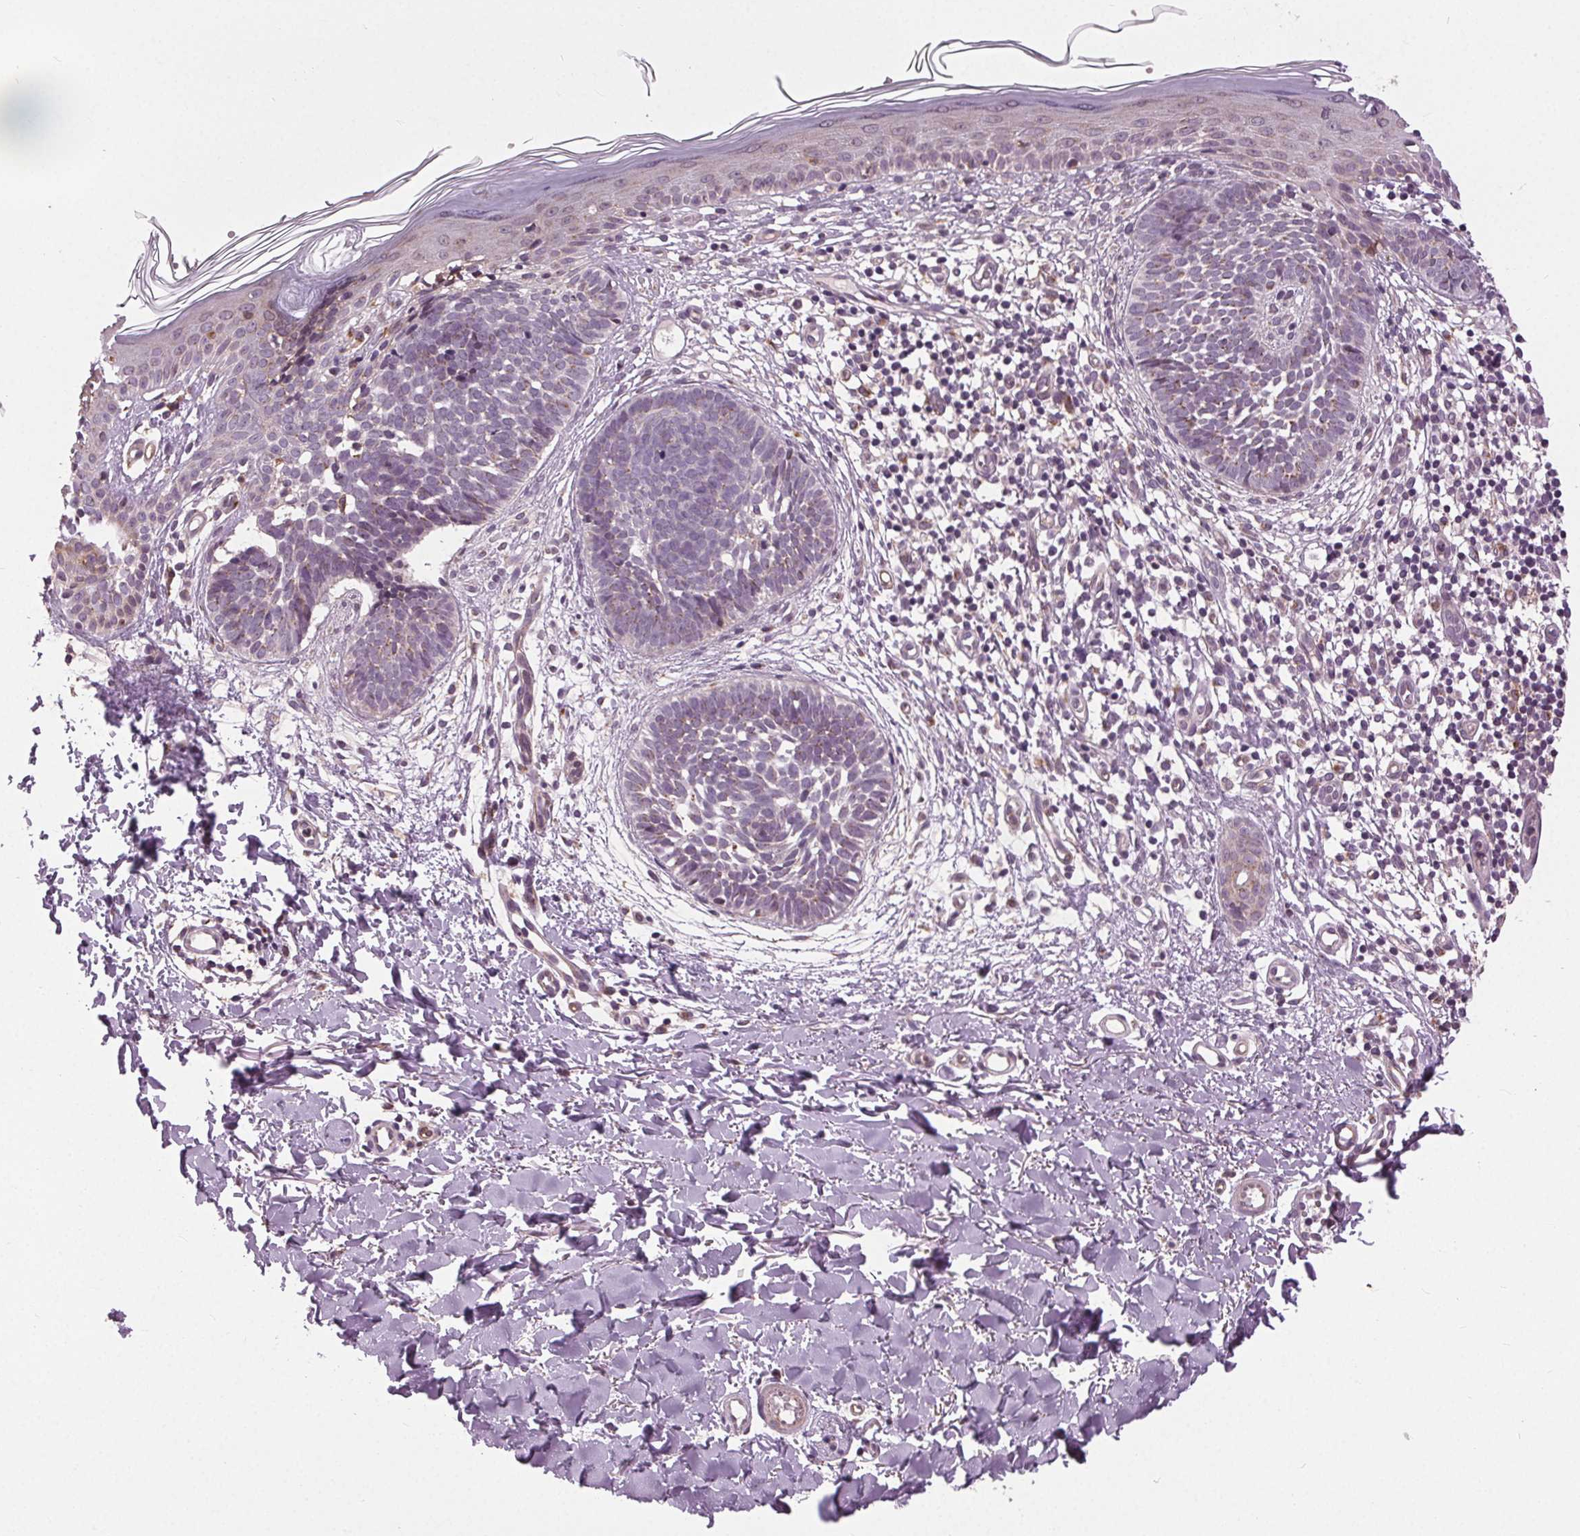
{"staining": {"intensity": "negative", "quantity": "none", "location": "none"}, "tissue": "skin cancer", "cell_type": "Tumor cells", "image_type": "cancer", "snomed": [{"axis": "morphology", "description": "Basal cell carcinoma"}, {"axis": "topography", "description": "Skin"}], "caption": "Skin cancer (basal cell carcinoma) was stained to show a protein in brown. There is no significant positivity in tumor cells. Brightfield microscopy of immunohistochemistry stained with DAB (3,3'-diaminobenzidine) (brown) and hematoxylin (blue), captured at high magnification.", "gene": "BSDC1", "patient": {"sex": "female", "age": 51}}